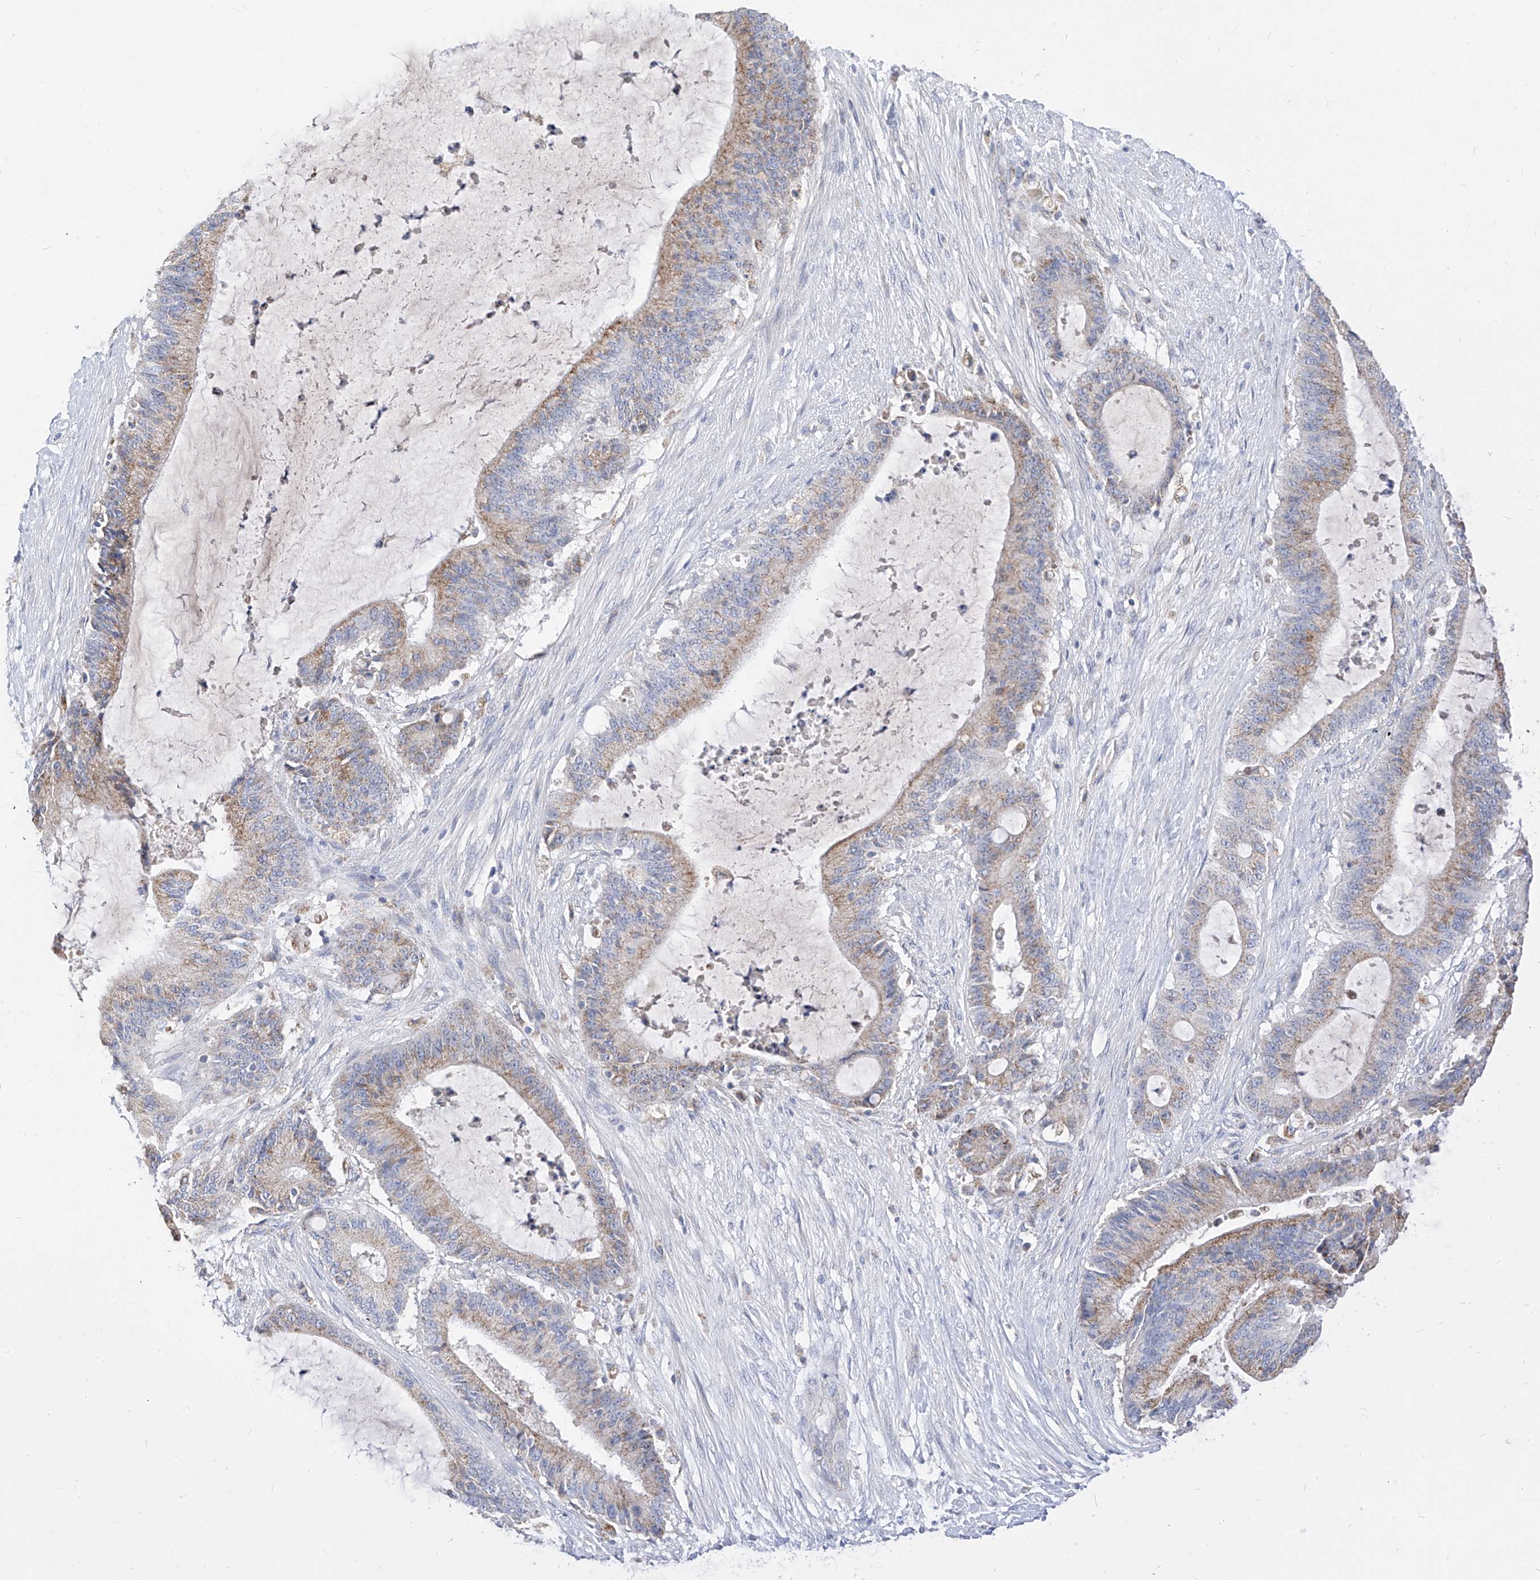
{"staining": {"intensity": "weak", "quantity": "25%-75%", "location": "cytoplasmic/membranous"}, "tissue": "liver cancer", "cell_type": "Tumor cells", "image_type": "cancer", "snomed": [{"axis": "morphology", "description": "Normal tissue, NOS"}, {"axis": "morphology", "description": "Cholangiocarcinoma"}, {"axis": "topography", "description": "Liver"}, {"axis": "topography", "description": "Peripheral nerve tissue"}], "caption": "Liver cholangiocarcinoma stained with a brown dye exhibits weak cytoplasmic/membranous positive staining in about 25%-75% of tumor cells.", "gene": "RASA2", "patient": {"sex": "female", "age": 73}}